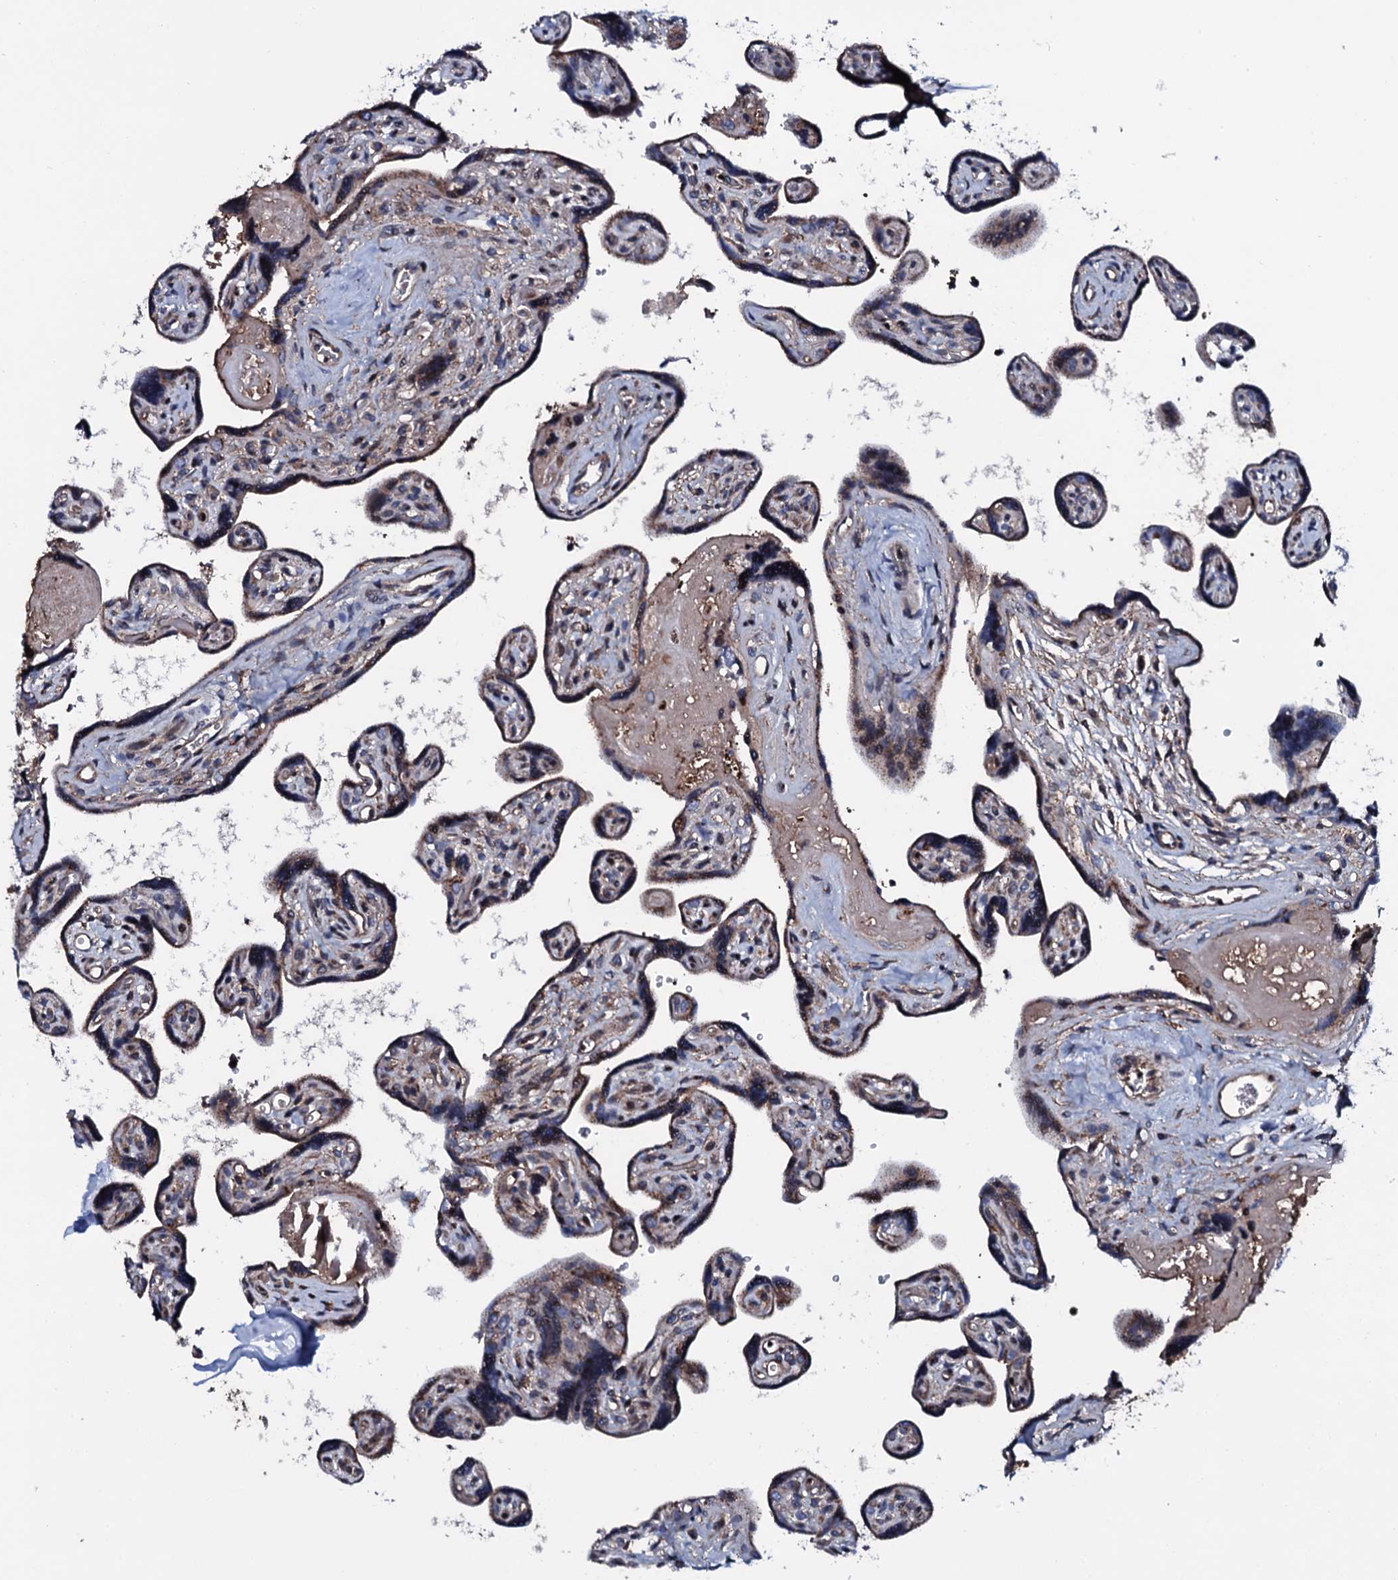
{"staining": {"intensity": "weak", "quantity": "25%-75%", "location": "cytoplasmic/membranous,nuclear"}, "tissue": "placenta", "cell_type": "Trophoblastic cells", "image_type": "normal", "snomed": [{"axis": "morphology", "description": "Normal tissue, NOS"}, {"axis": "topography", "description": "Placenta"}], "caption": "IHC staining of benign placenta, which demonstrates low levels of weak cytoplasmic/membranous,nuclear staining in about 25%-75% of trophoblastic cells indicating weak cytoplasmic/membranous,nuclear protein positivity. The staining was performed using DAB (3,3'-diaminobenzidine) (brown) for protein detection and nuclei were counterstained in hematoxylin (blue).", "gene": "PLET1", "patient": {"sex": "female", "age": 39}}